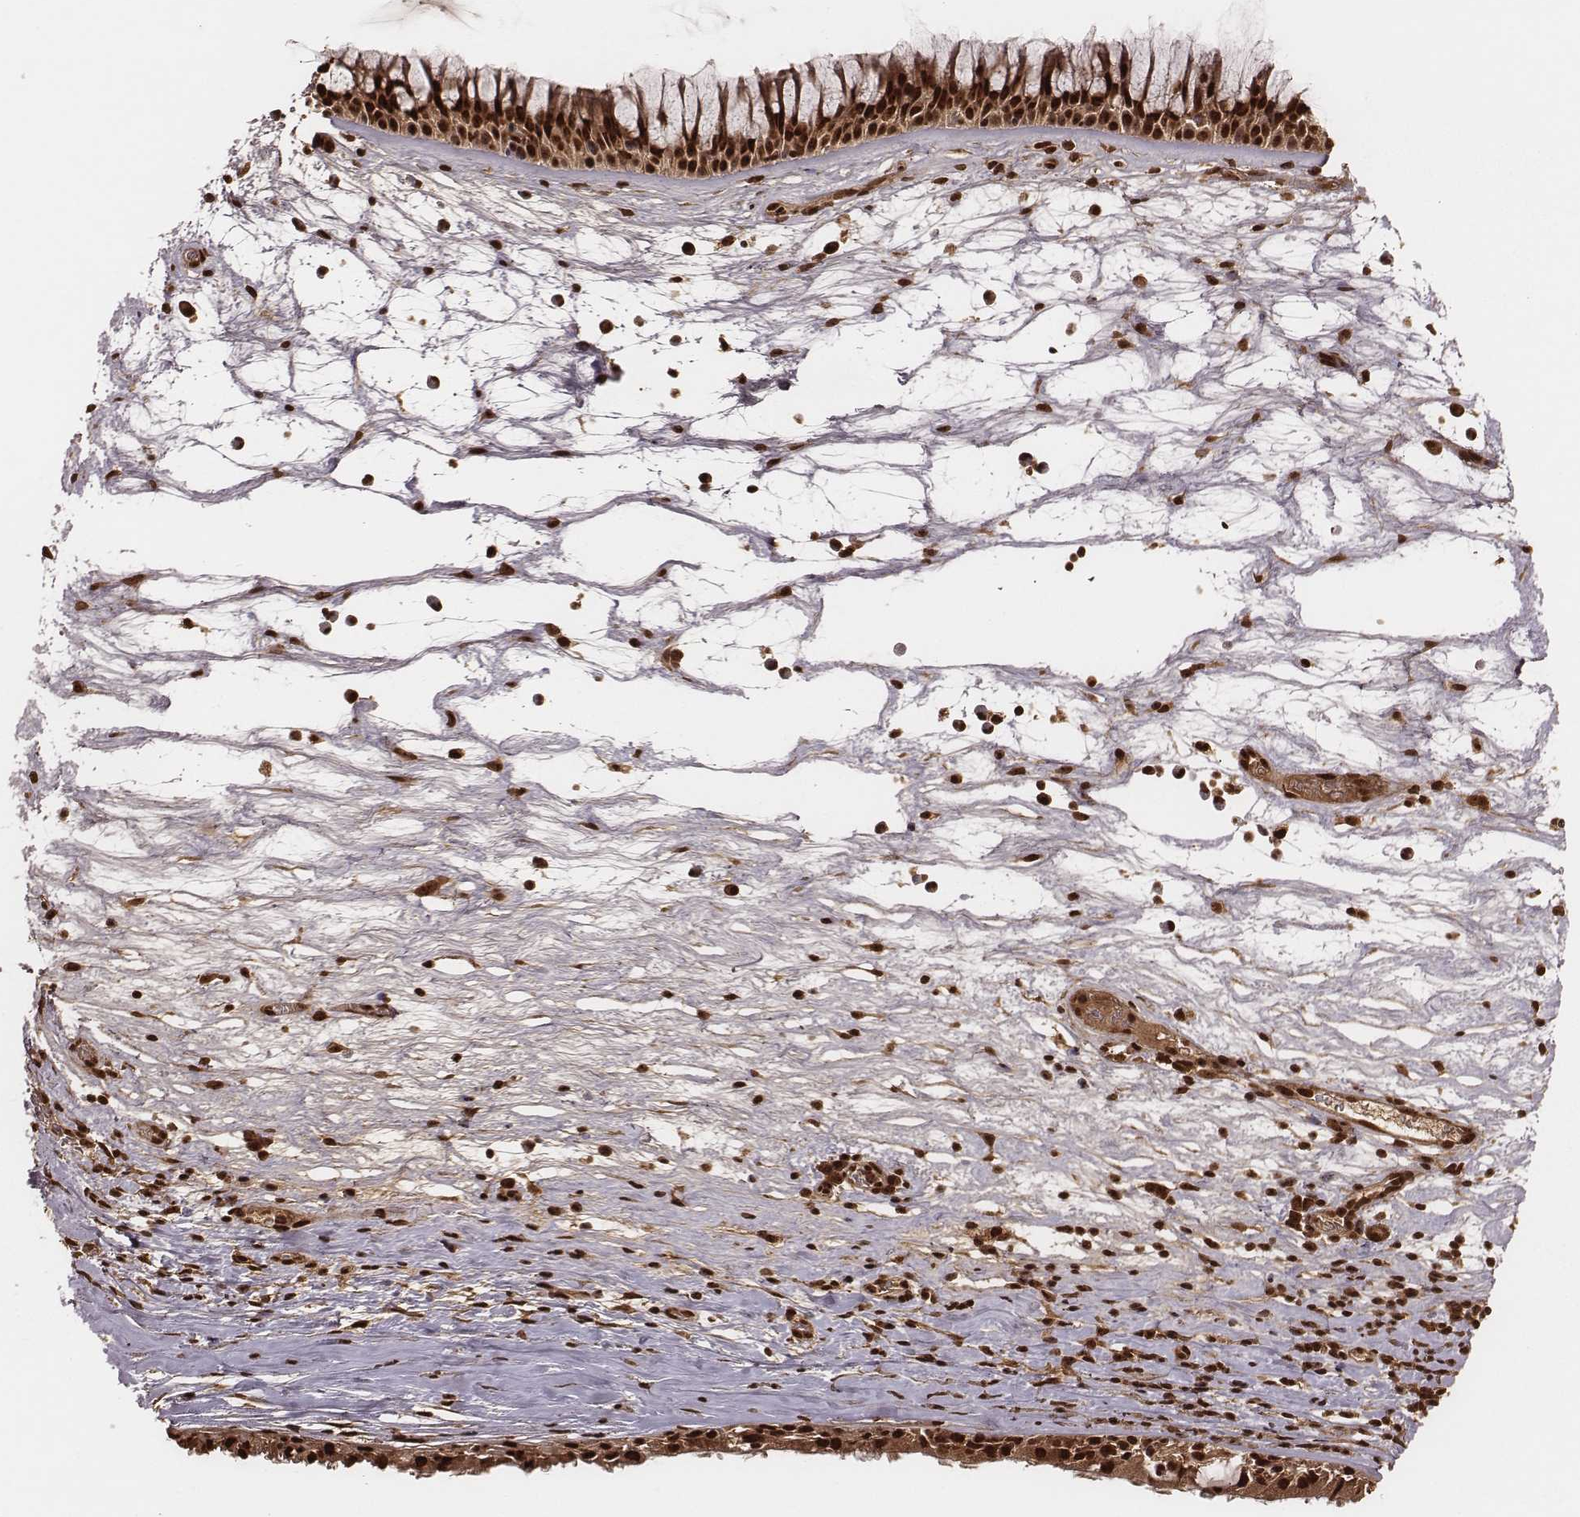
{"staining": {"intensity": "strong", "quantity": ">75%", "location": "cytoplasmic/membranous,nuclear"}, "tissue": "nasopharynx", "cell_type": "Respiratory epithelial cells", "image_type": "normal", "snomed": [{"axis": "morphology", "description": "Normal tissue, NOS"}, {"axis": "topography", "description": "Nasopharynx"}], "caption": "Unremarkable nasopharynx shows strong cytoplasmic/membranous,nuclear positivity in approximately >75% of respiratory epithelial cells, visualized by immunohistochemistry. Nuclei are stained in blue.", "gene": "NFX1", "patient": {"sex": "male", "age": 74}}